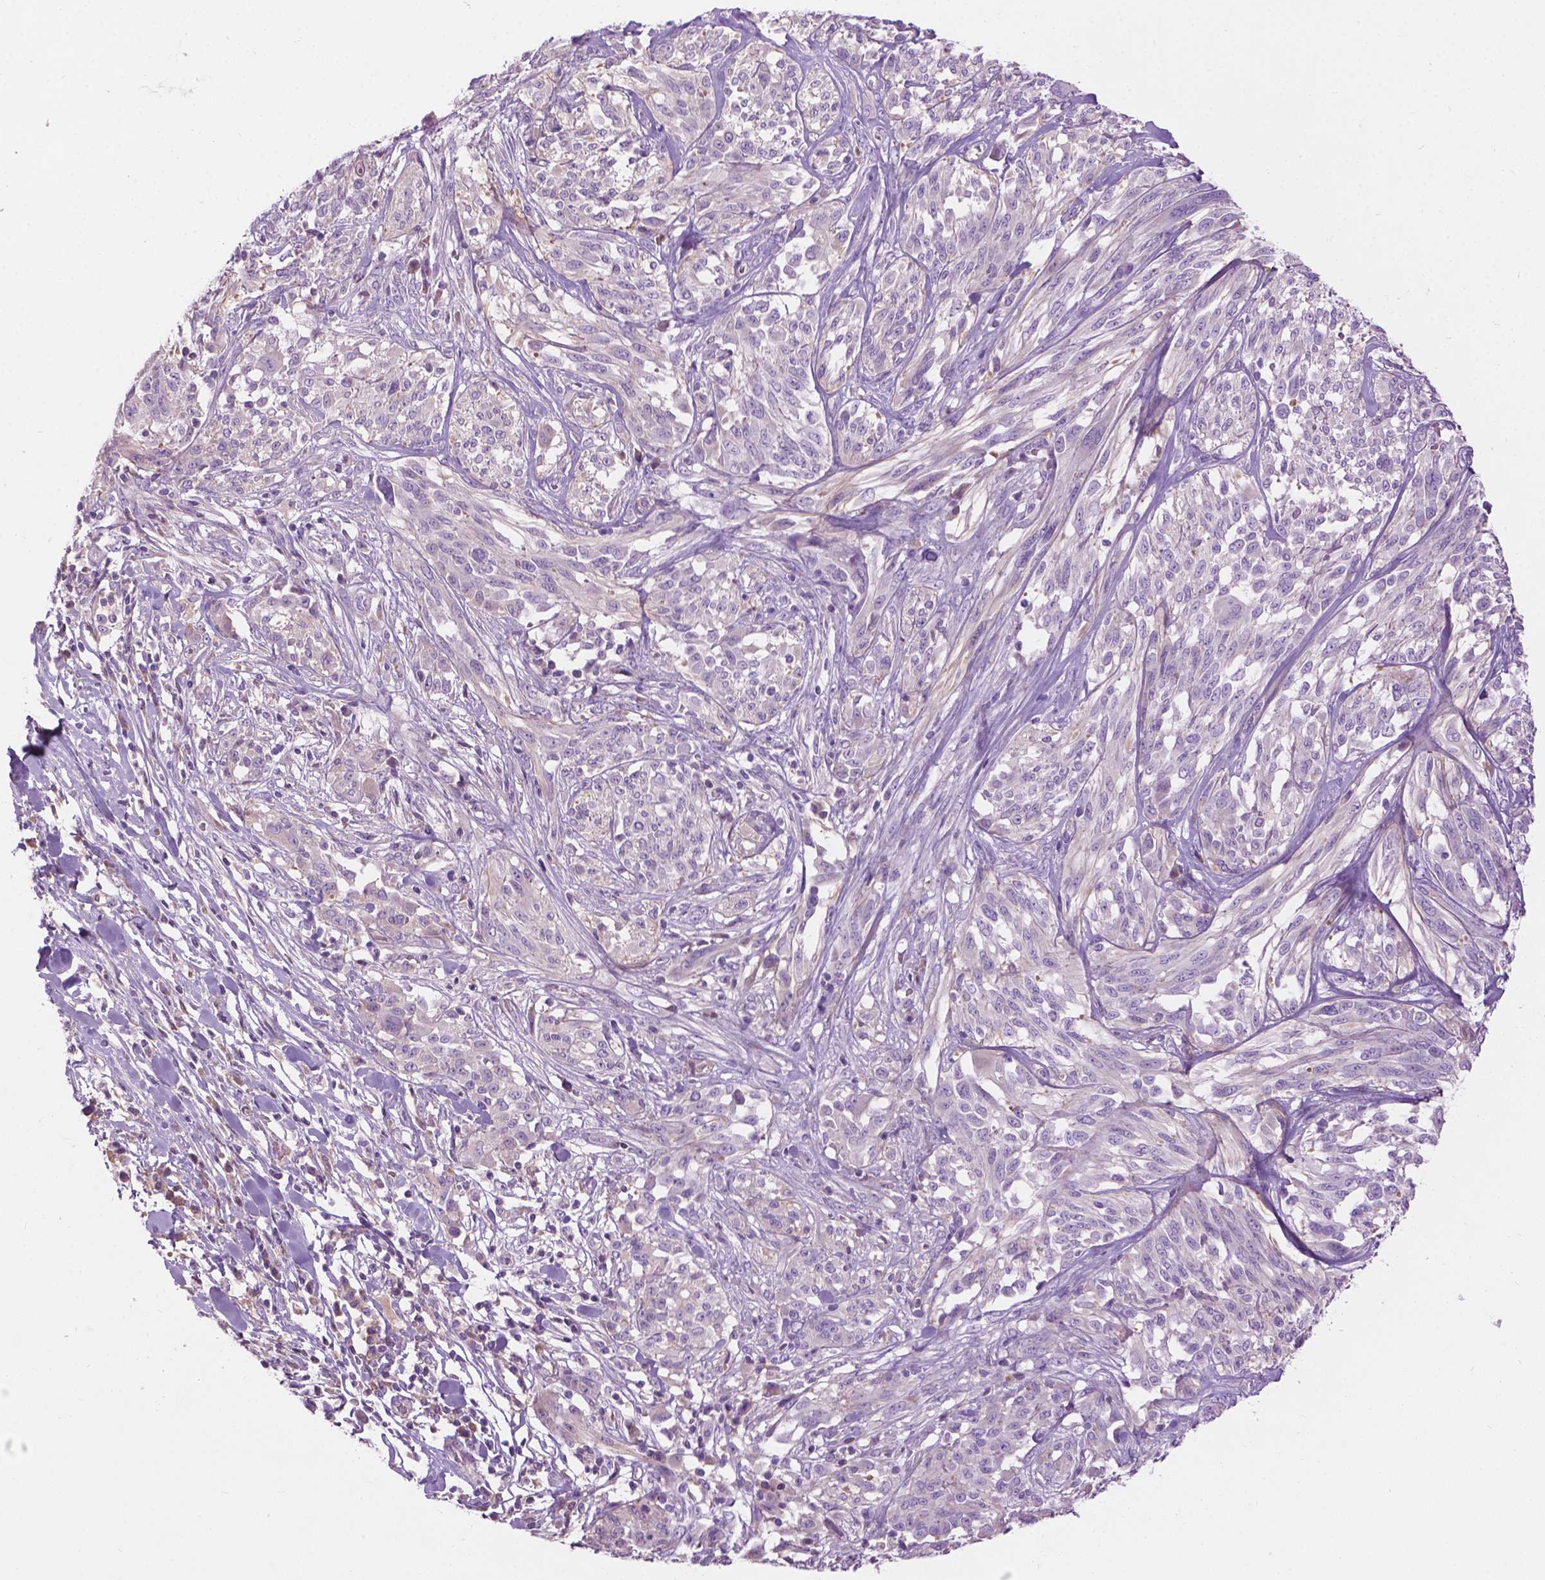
{"staining": {"intensity": "negative", "quantity": "none", "location": "none"}, "tissue": "melanoma", "cell_type": "Tumor cells", "image_type": "cancer", "snomed": [{"axis": "morphology", "description": "Malignant melanoma, NOS"}, {"axis": "topography", "description": "Skin"}], "caption": "Tumor cells are negative for protein expression in human melanoma.", "gene": "NOXO1", "patient": {"sex": "female", "age": 91}}